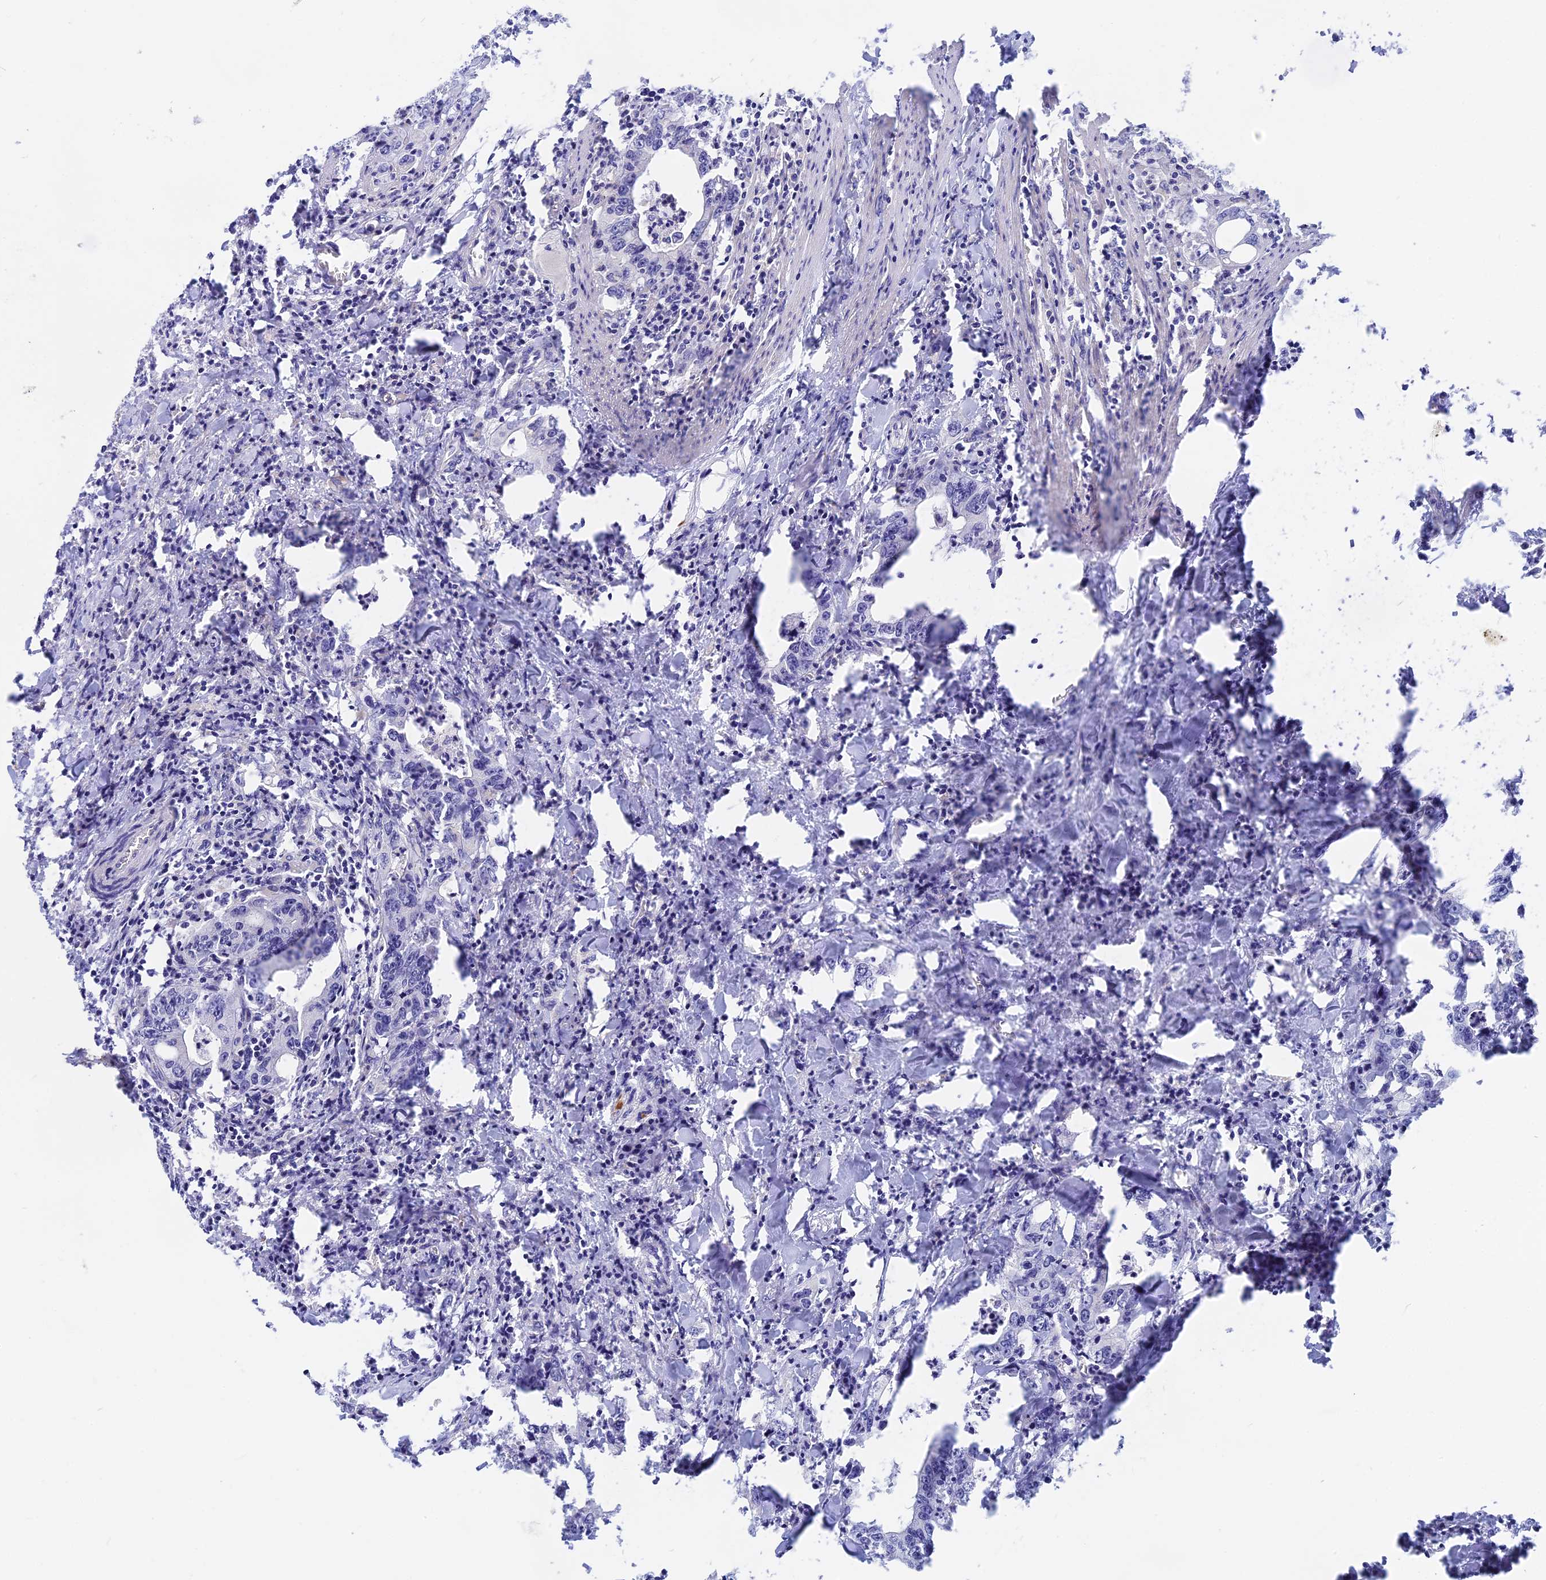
{"staining": {"intensity": "negative", "quantity": "none", "location": "none"}, "tissue": "colorectal cancer", "cell_type": "Tumor cells", "image_type": "cancer", "snomed": [{"axis": "morphology", "description": "Adenocarcinoma, NOS"}, {"axis": "topography", "description": "Colon"}], "caption": "This is an immunohistochemistry (IHC) image of human colorectal adenocarcinoma. There is no expression in tumor cells.", "gene": "GLB1L", "patient": {"sex": "female", "age": 75}}